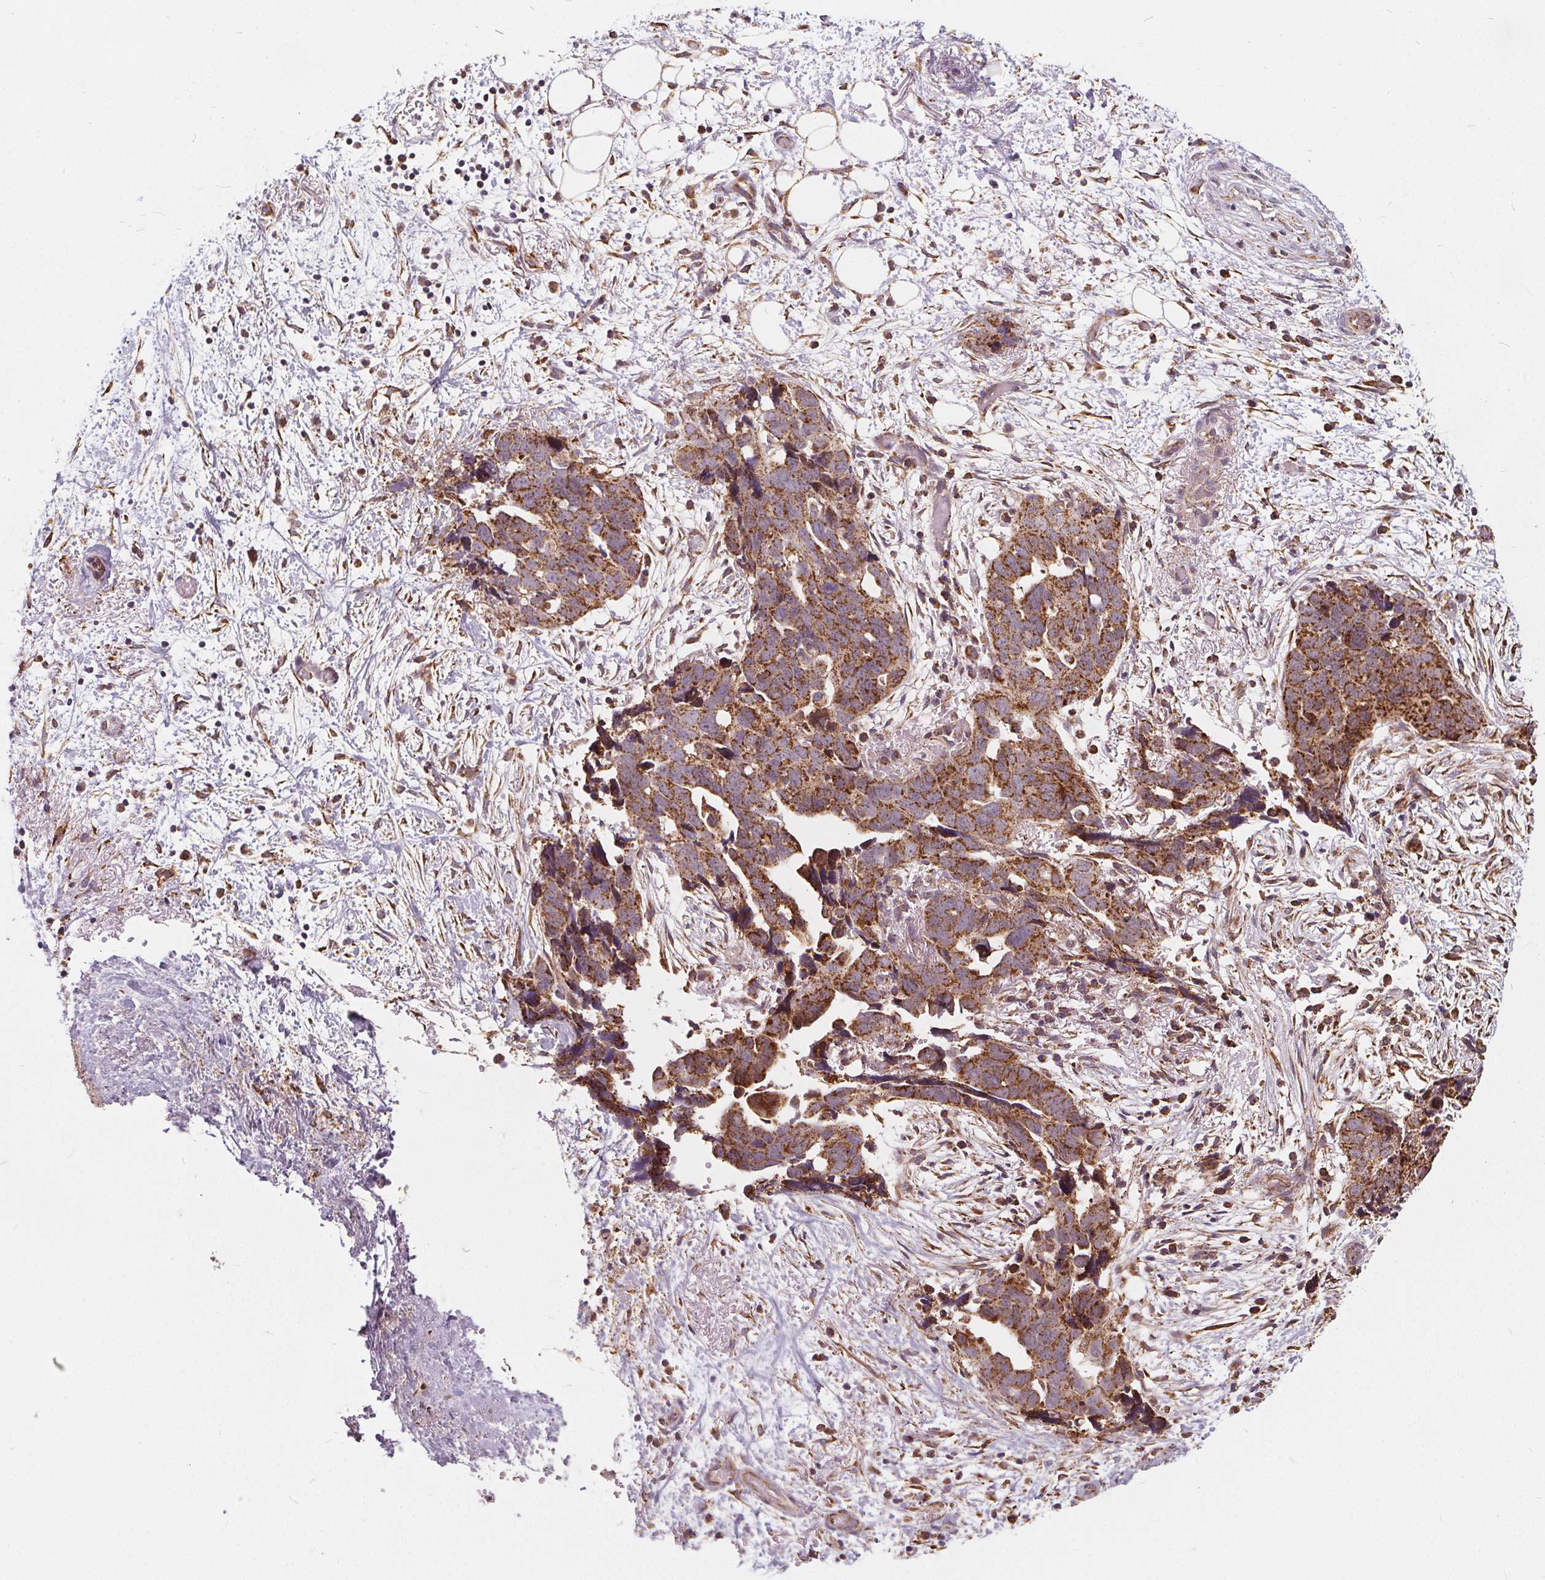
{"staining": {"intensity": "moderate", "quantity": ">75%", "location": "cytoplasmic/membranous"}, "tissue": "ovarian cancer", "cell_type": "Tumor cells", "image_type": "cancer", "snomed": [{"axis": "morphology", "description": "Cystadenocarcinoma, serous, NOS"}, {"axis": "topography", "description": "Ovary"}], "caption": "The immunohistochemical stain highlights moderate cytoplasmic/membranous expression in tumor cells of ovarian cancer tissue.", "gene": "PLSCR3", "patient": {"sex": "female", "age": 69}}